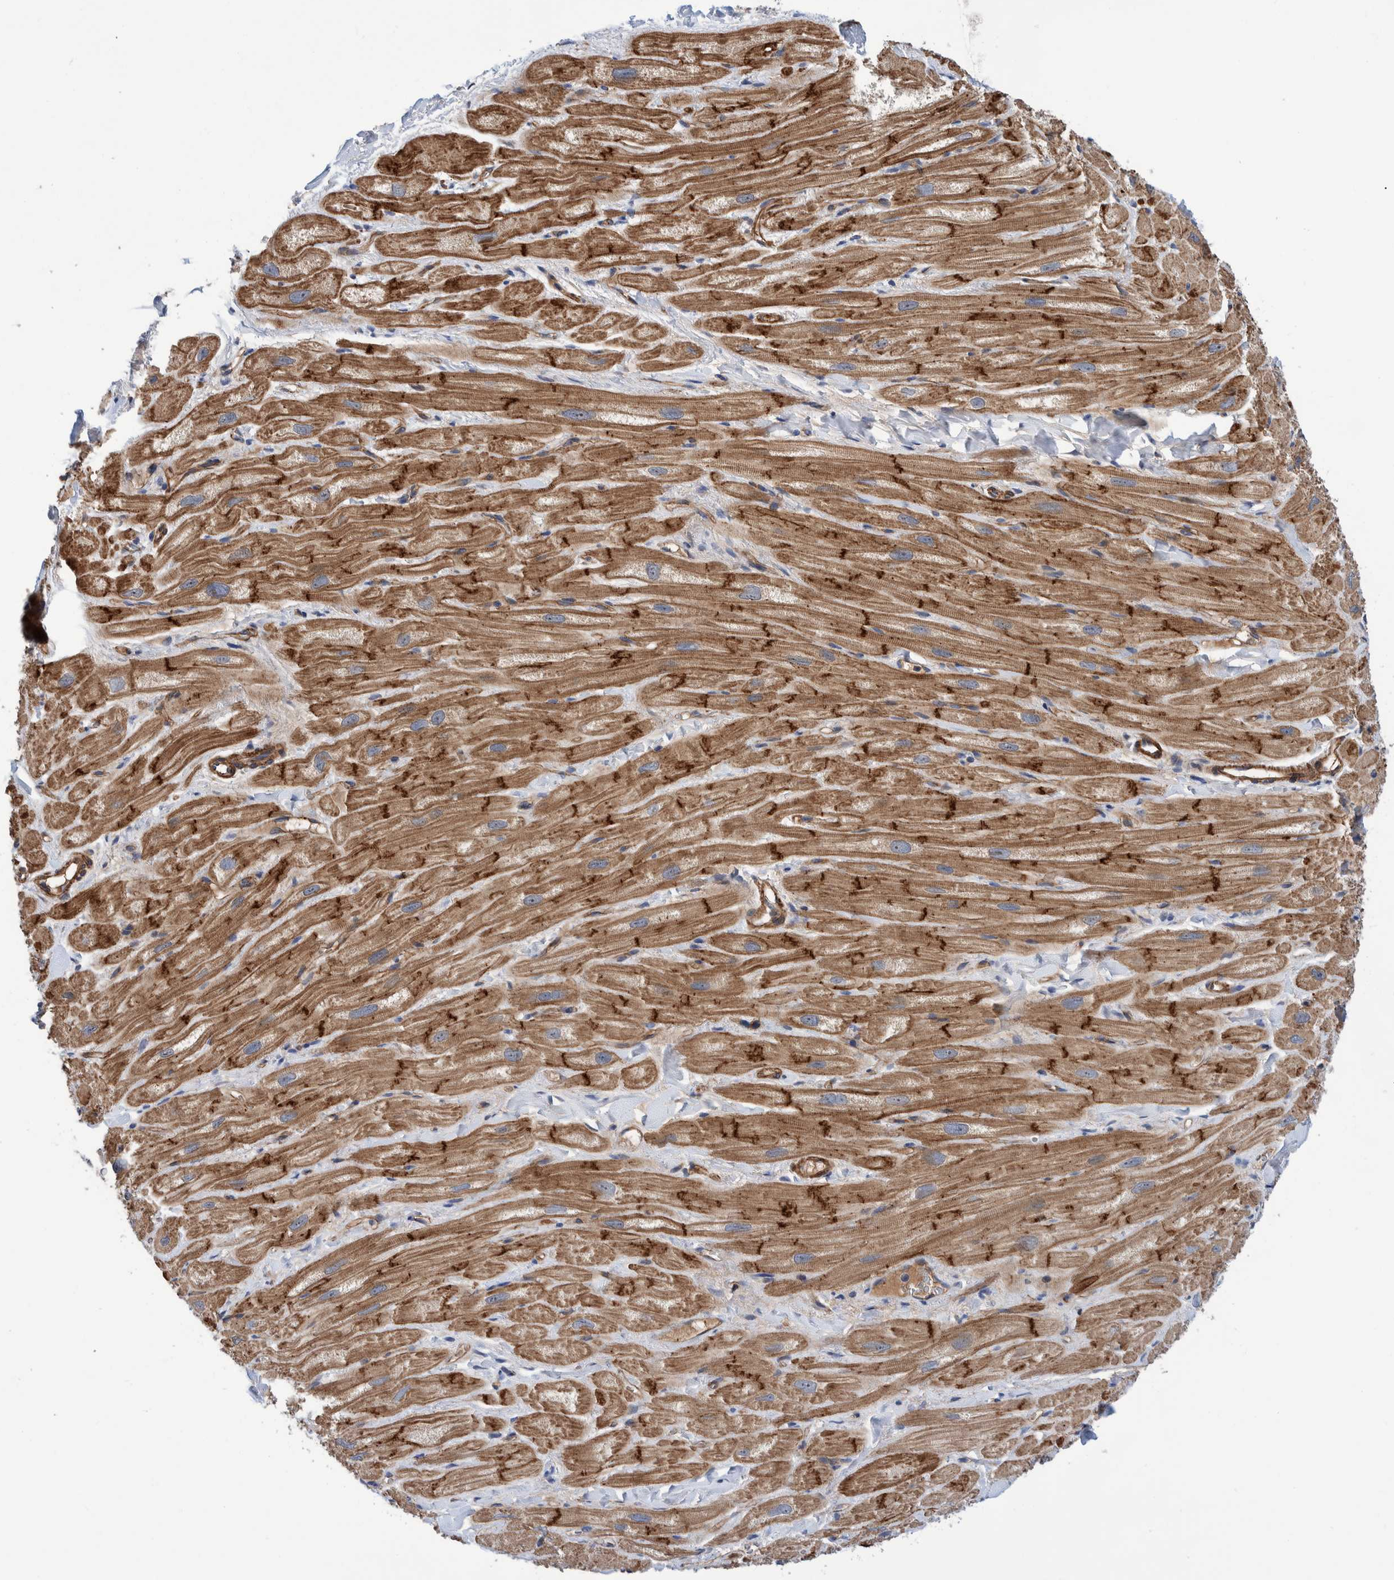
{"staining": {"intensity": "moderate", "quantity": ">75%", "location": "cytoplasmic/membranous"}, "tissue": "heart muscle", "cell_type": "Cardiomyocytes", "image_type": "normal", "snomed": [{"axis": "morphology", "description": "Normal tissue, NOS"}, {"axis": "topography", "description": "Heart"}], "caption": "DAB (3,3'-diaminobenzidine) immunohistochemical staining of normal human heart muscle shows moderate cytoplasmic/membranous protein expression in about >75% of cardiomyocytes.", "gene": "ENSG00000262660", "patient": {"sex": "male", "age": 49}}